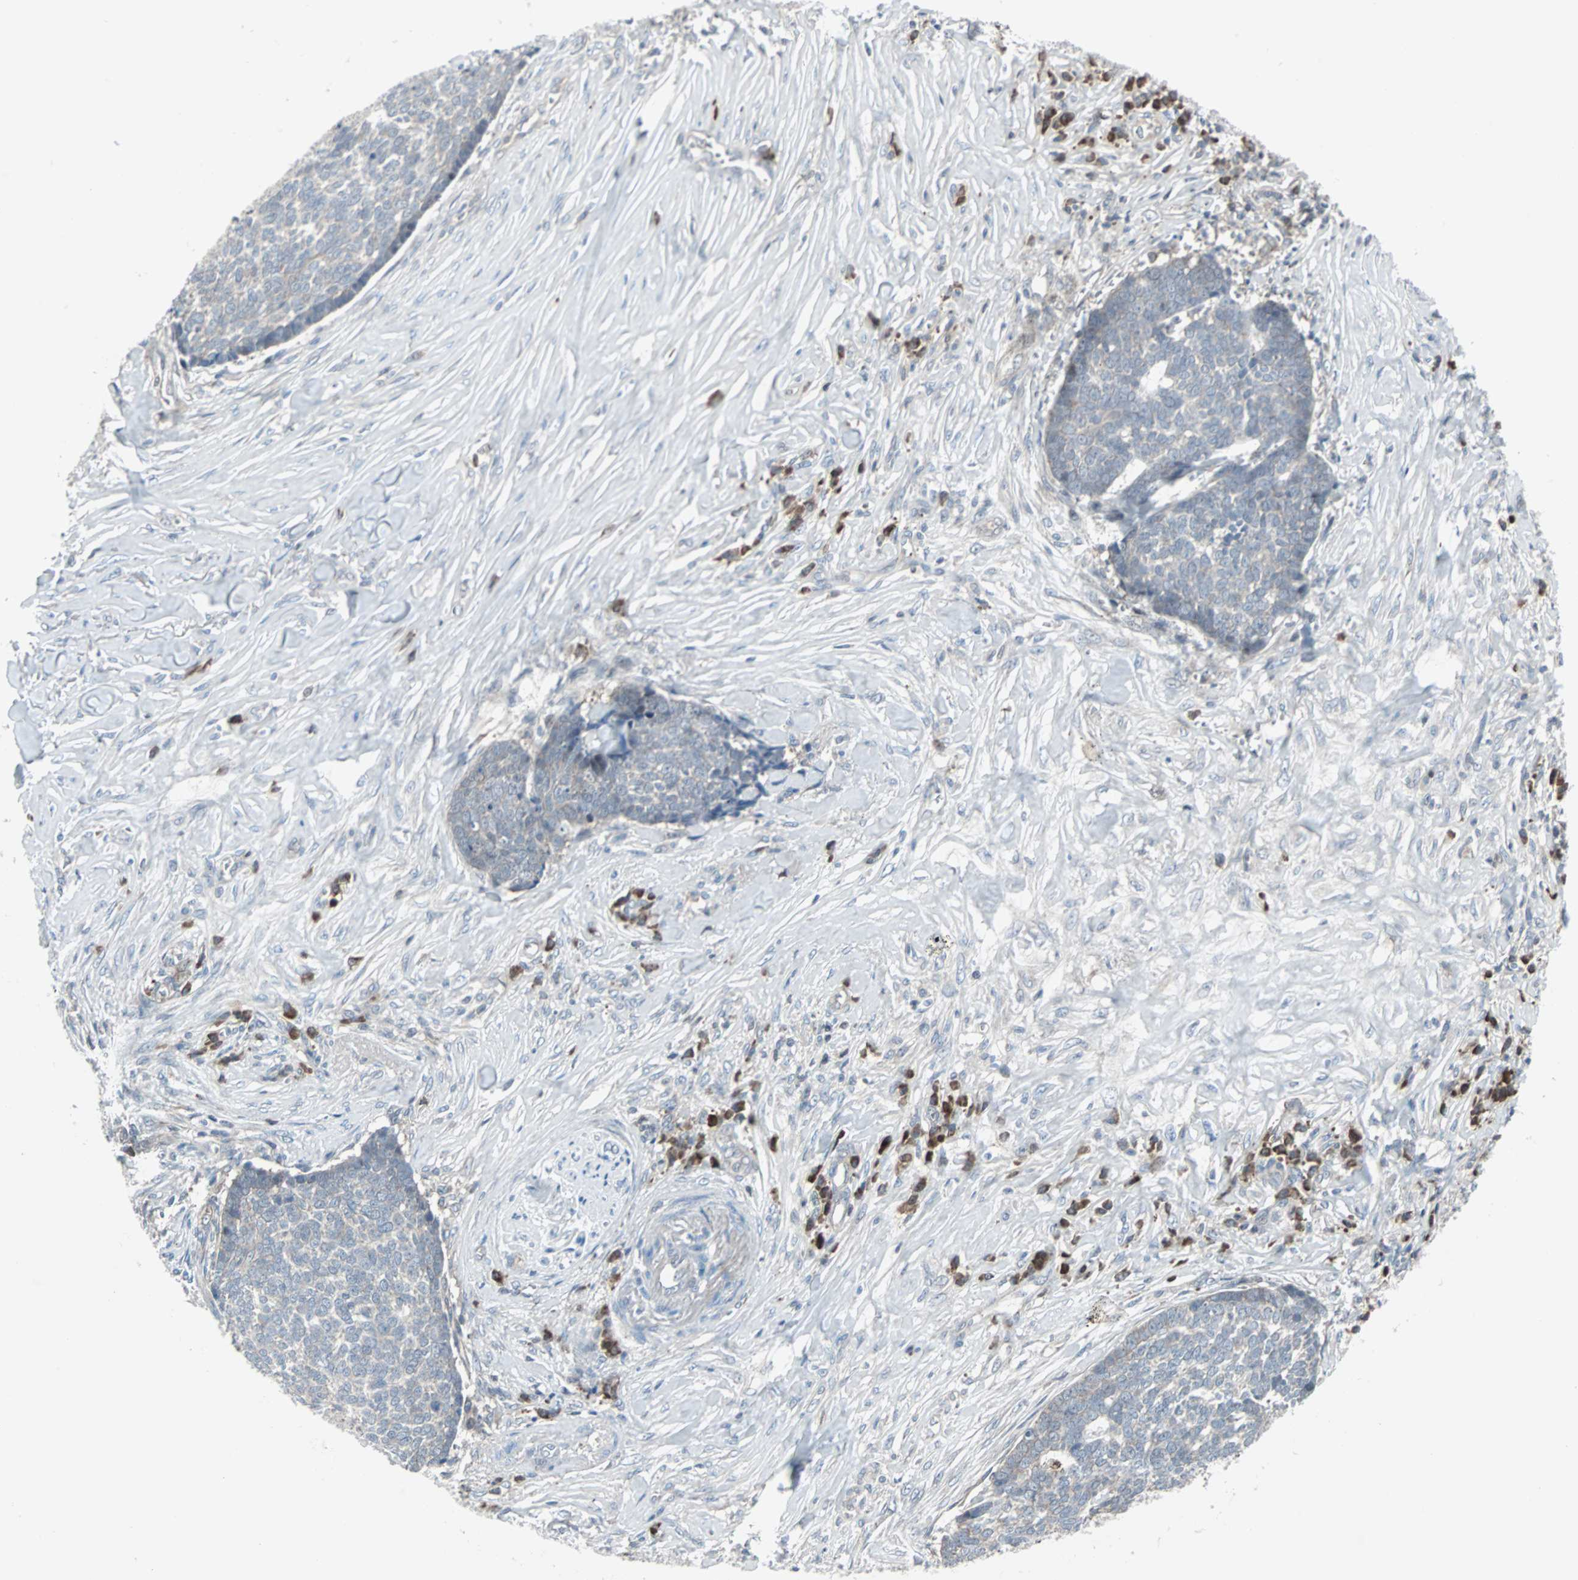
{"staining": {"intensity": "negative", "quantity": "none", "location": "none"}, "tissue": "skin cancer", "cell_type": "Tumor cells", "image_type": "cancer", "snomed": [{"axis": "morphology", "description": "Basal cell carcinoma"}, {"axis": "topography", "description": "Skin"}], "caption": "High power microscopy histopathology image of an immunohistochemistry (IHC) image of skin cancer (basal cell carcinoma), revealing no significant expression in tumor cells. (DAB IHC visualized using brightfield microscopy, high magnification).", "gene": "CASP3", "patient": {"sex": "male", "age": 84}}